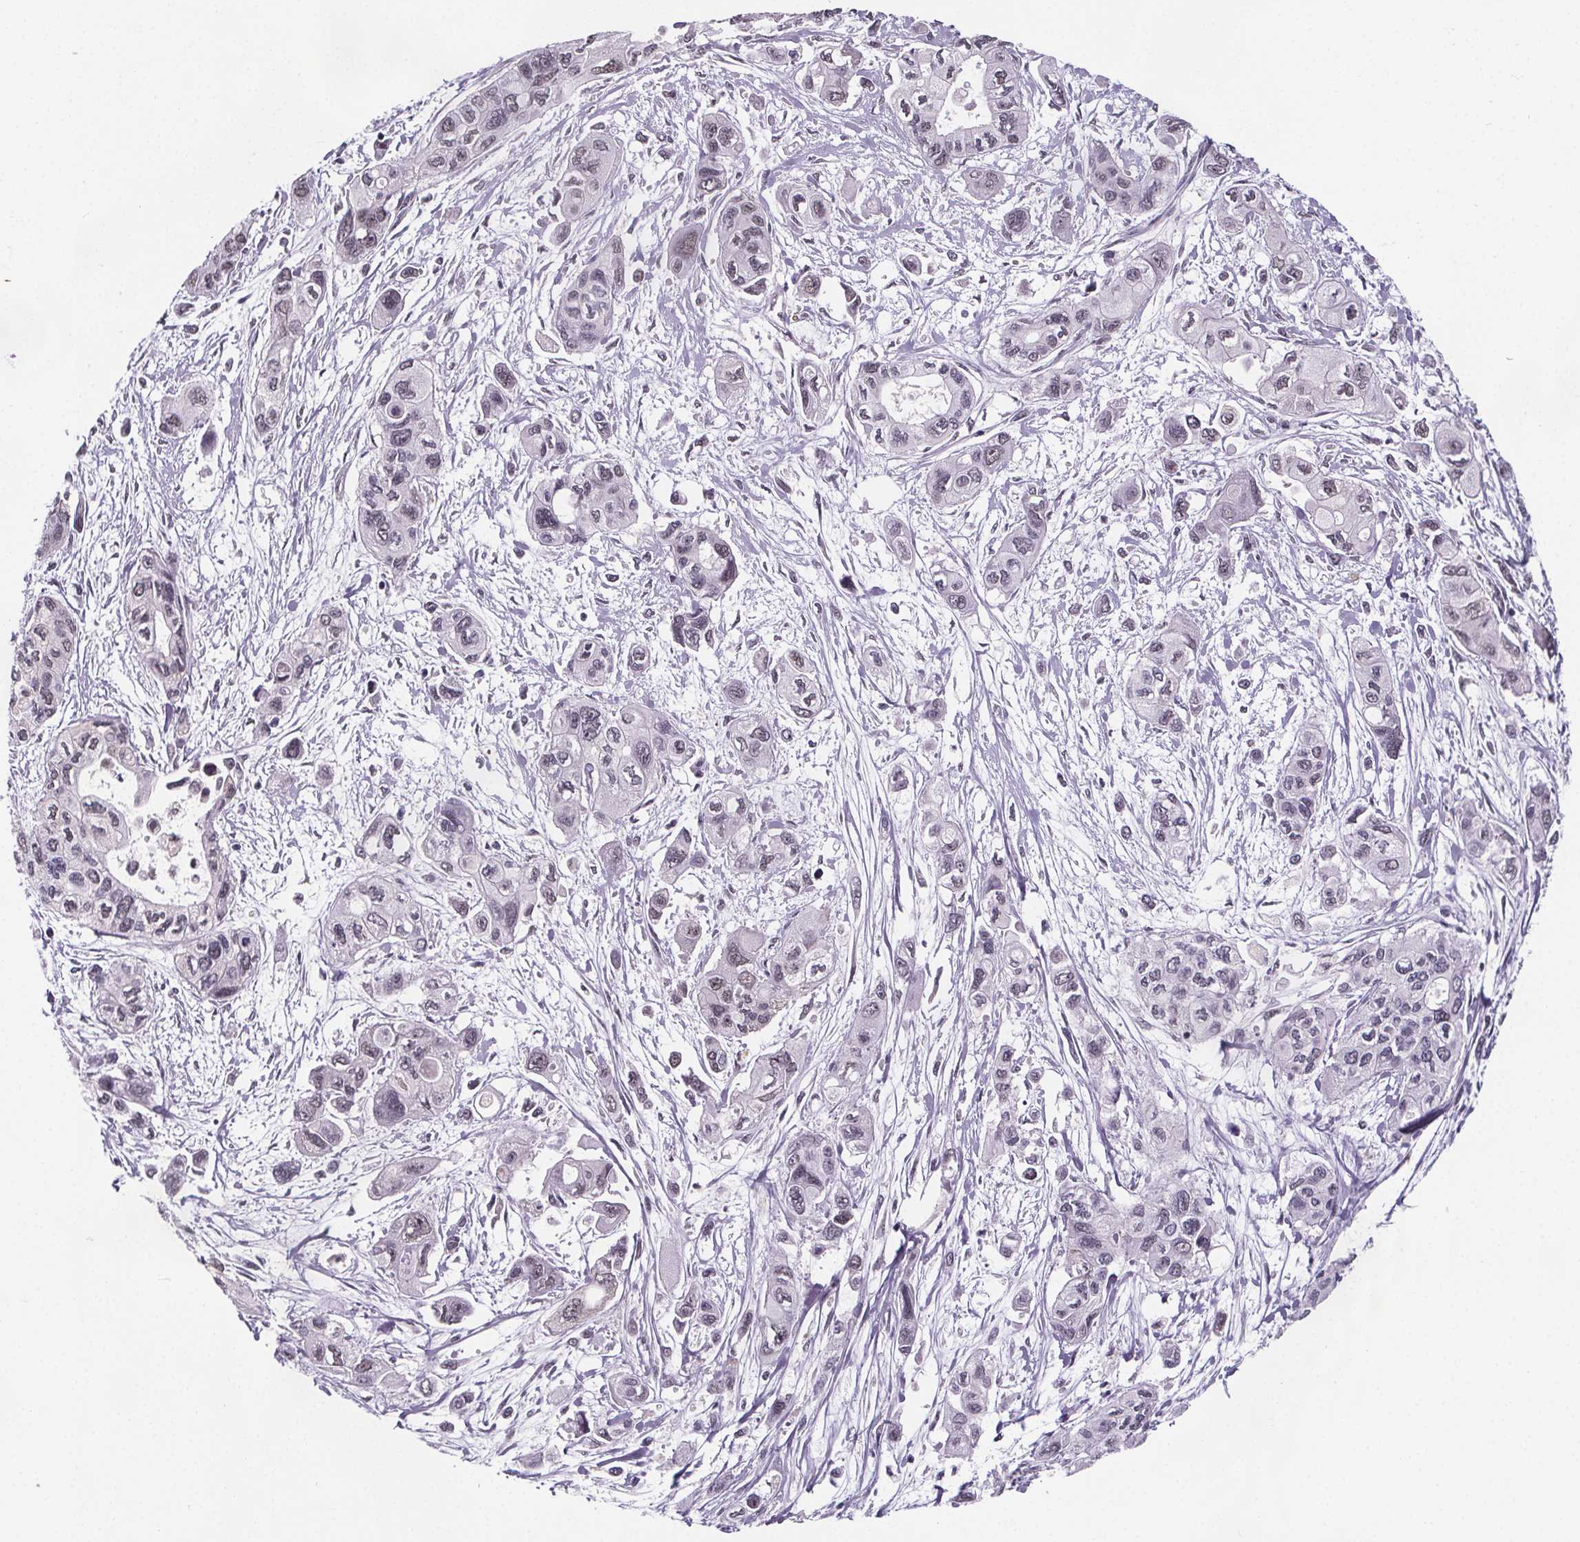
{"staining": {"intensity": "negative", "quantity": "none", "location": "none"}, "tissue": "pancreatic cancer", "cell_type": "Tumor cells", "image_type": "cancer", "snomed": [{"axis": "morphology", "description": "Adenocarcinoma, NOS"}, {"axis": "topography", "description": "Pancreas"}], "caption": "There is no significant expression in tumor cells of pancreatic cancer (adenocarcinoma).", "gene": "ZNF572", "patient": {"sex": "female", "age": 47}}